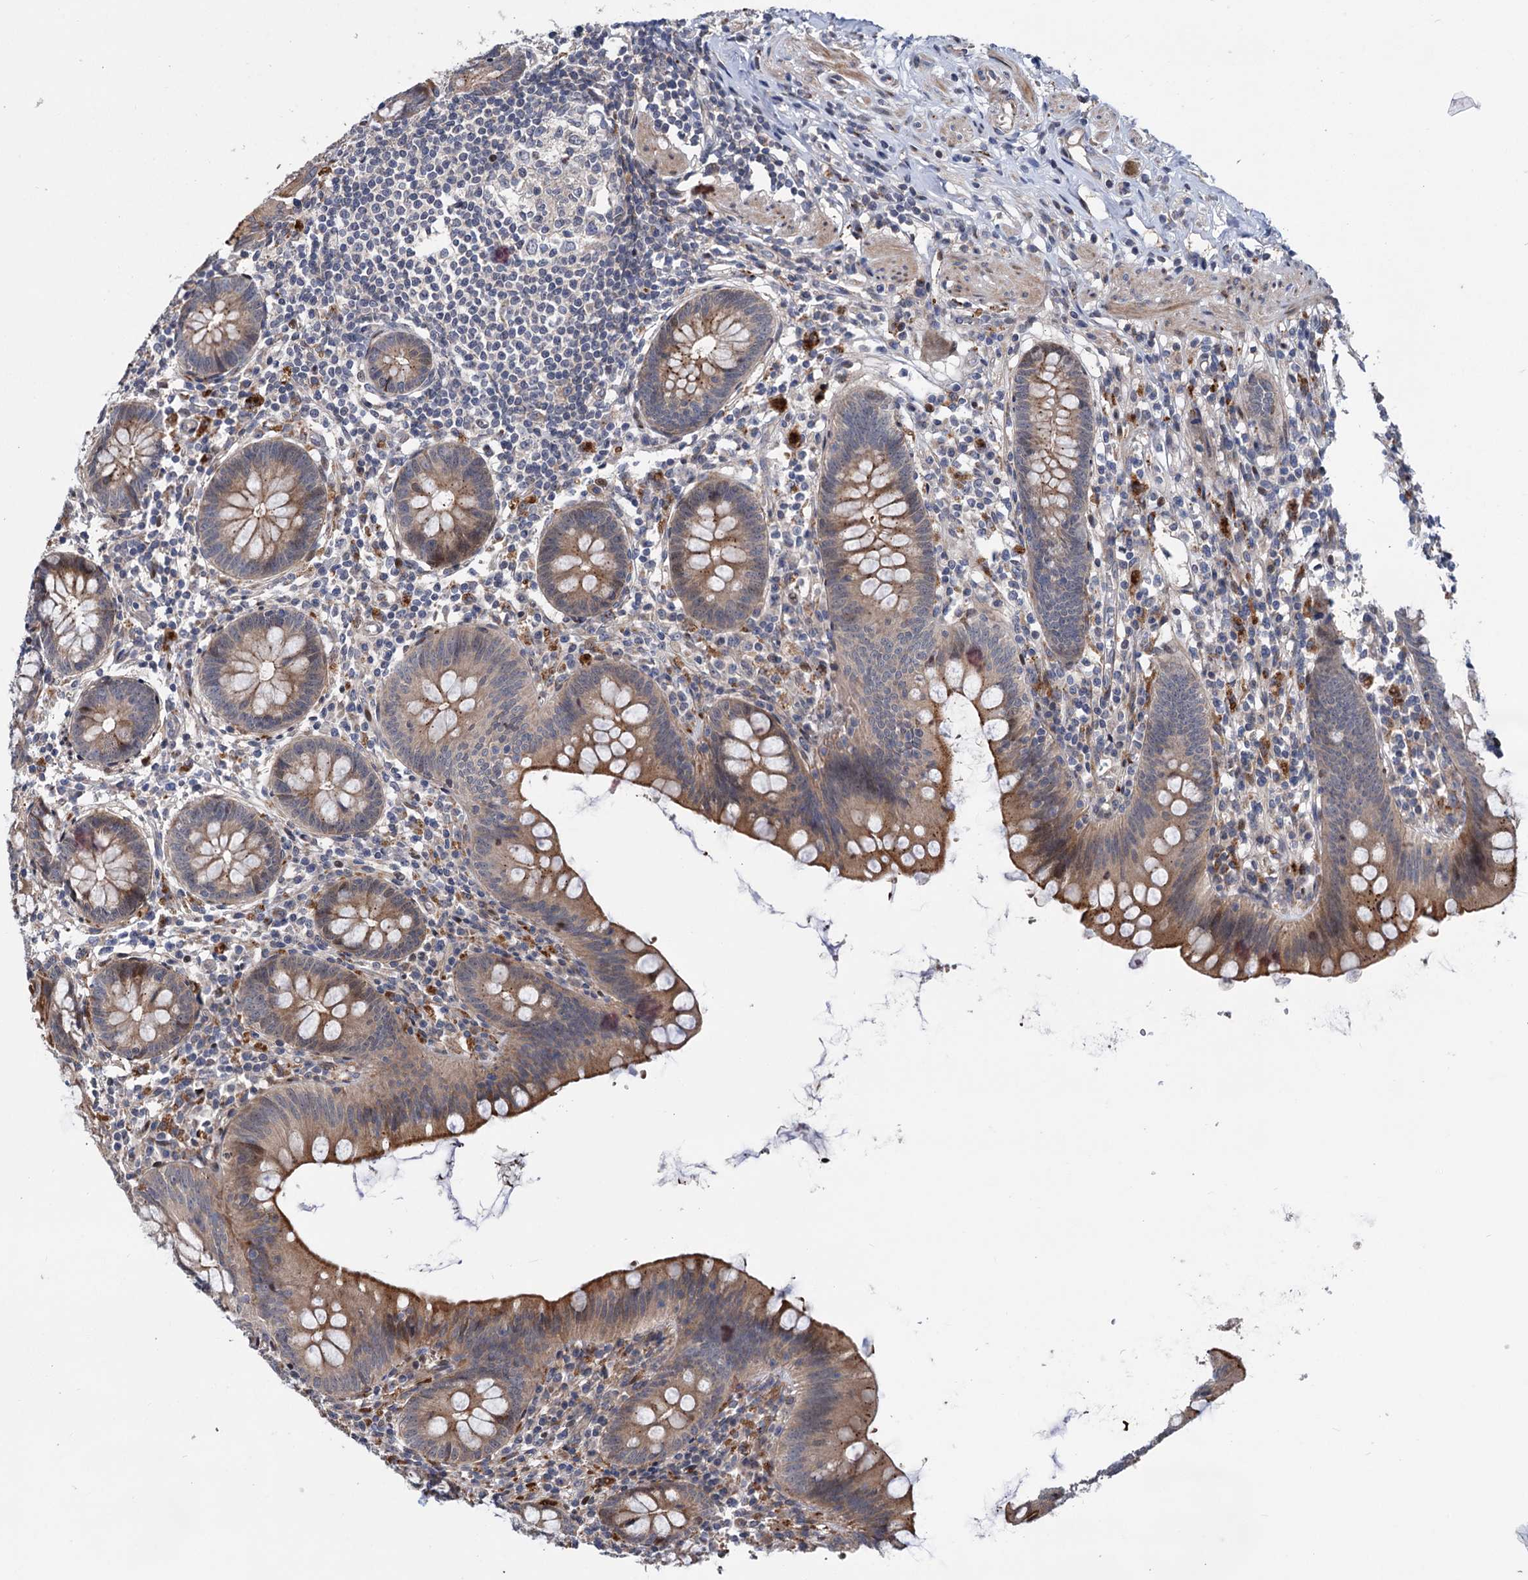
{"staining": {"intensity": "moderate", "quantity": ">75%", "location": "cytoplasmic/membranous"}, "tissue": "appendix", "cell_type": "Glandular cells", "image_type": "normal", "snomed": [{"axis": "morphology", "description": "Normal tissue, NOS"}, {"axis": "topography", "description": "Appendix"}], "caption": "This micrograph shows IHC staining of normal human appendix, with medium moderate cytoplasmic/membranous staining in about >75% of glandular cells.", "gene": "UBR1", "patient": {"sex": "female", "age": 62}}